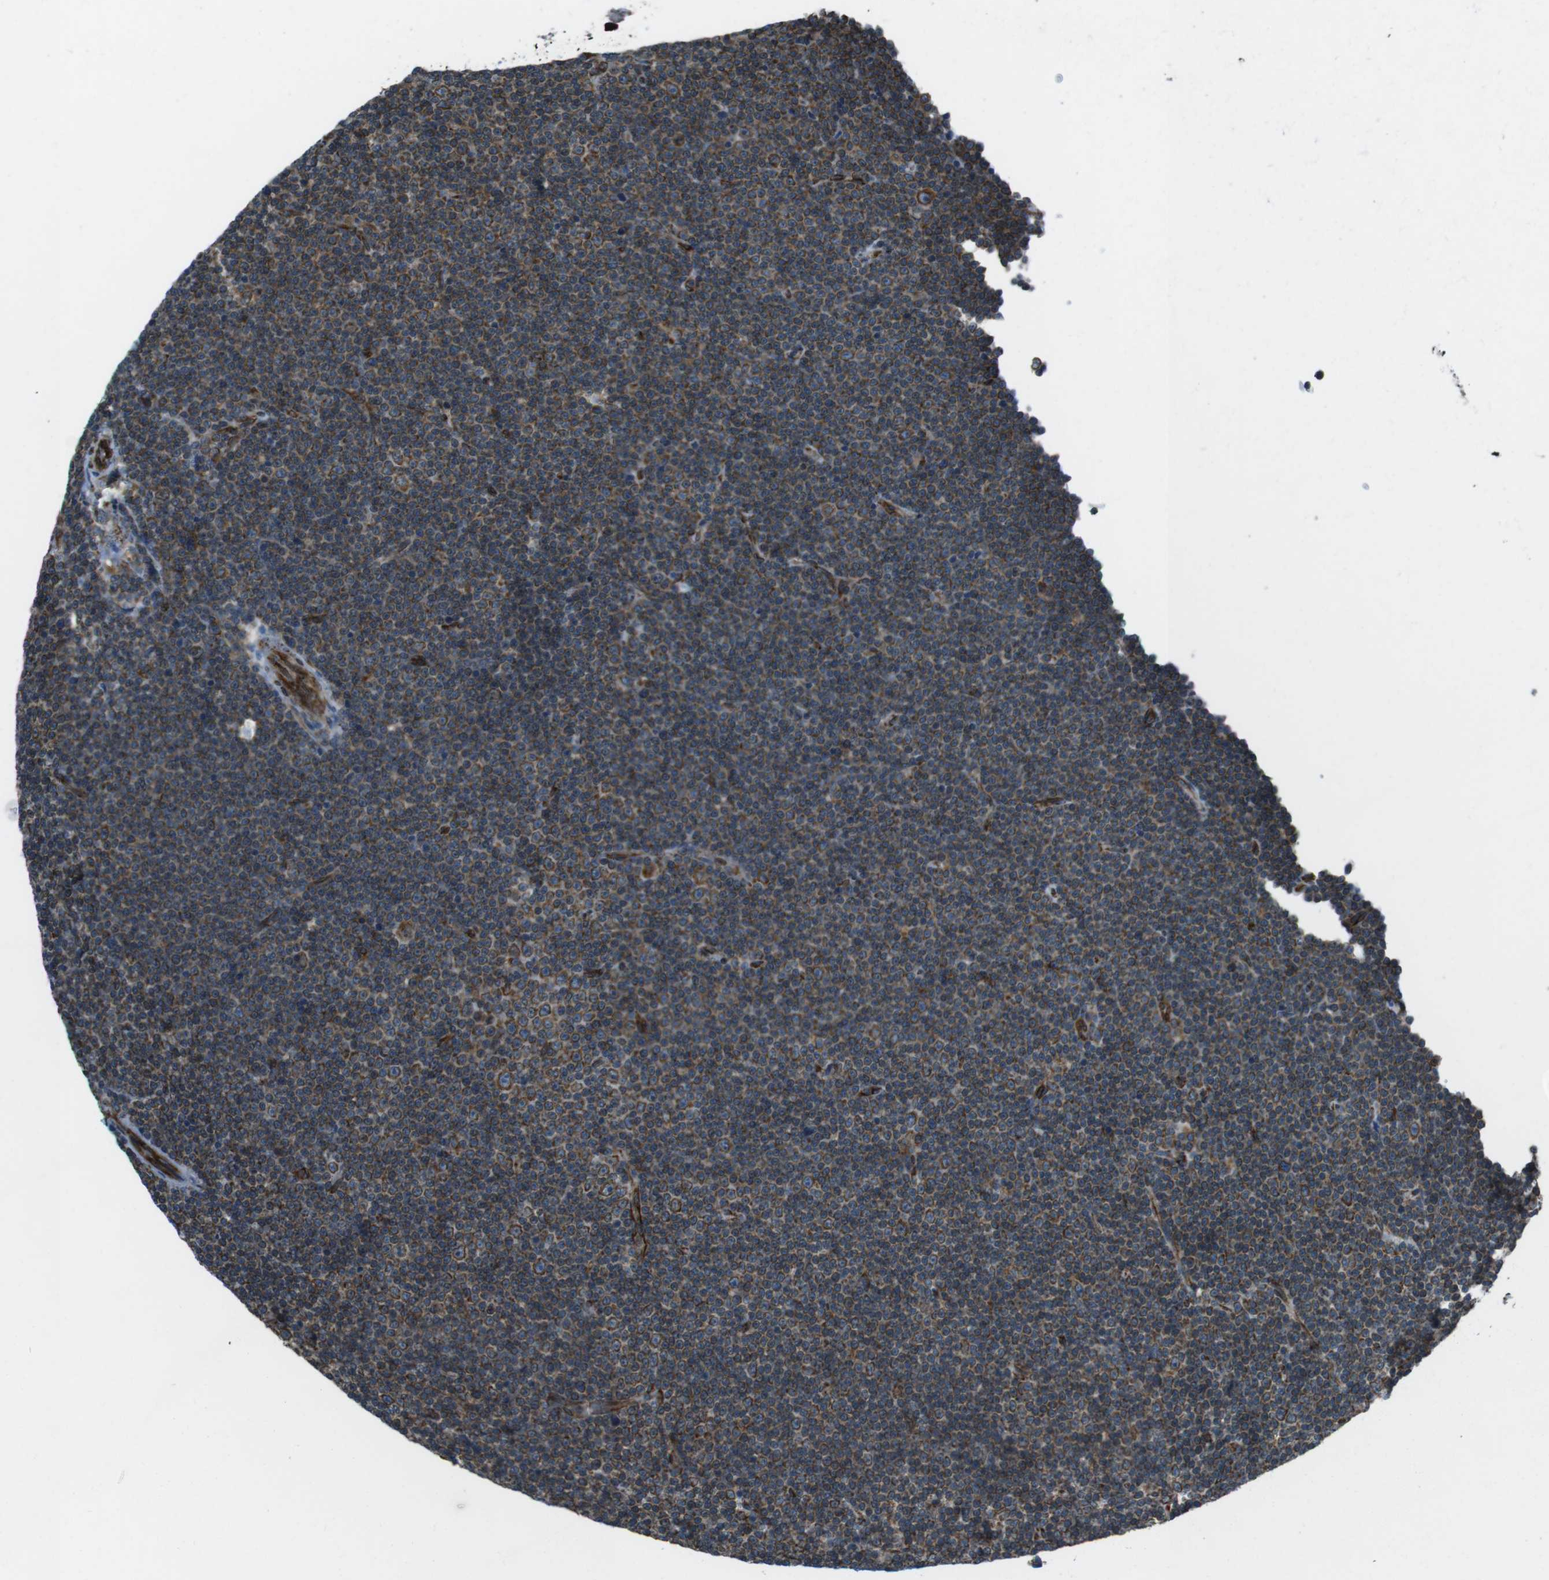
{"staining": {"intensity": "strong", "quantity": ">75%", "location": "cytoplasmic/membranous"}, "tissue": "lymphoma", "cell_type": "Tumor cells", "image_type": "cancer", "snomed": [{"axis": "morphology", "description": "Malignant lymphoma, non-Hodgkin's type, Low grade"}, {"axis": "topography", "description": "Lymph node"}], "caption": "Tumor cells reveal high levels of strong cytoplasmic/membranous staining in about >75% of cells in human malignant lymphoma, non-Hodgkin's type (low-grade).", "gene": "KTN1", "patient": {"sex": "female", "age": 67}}